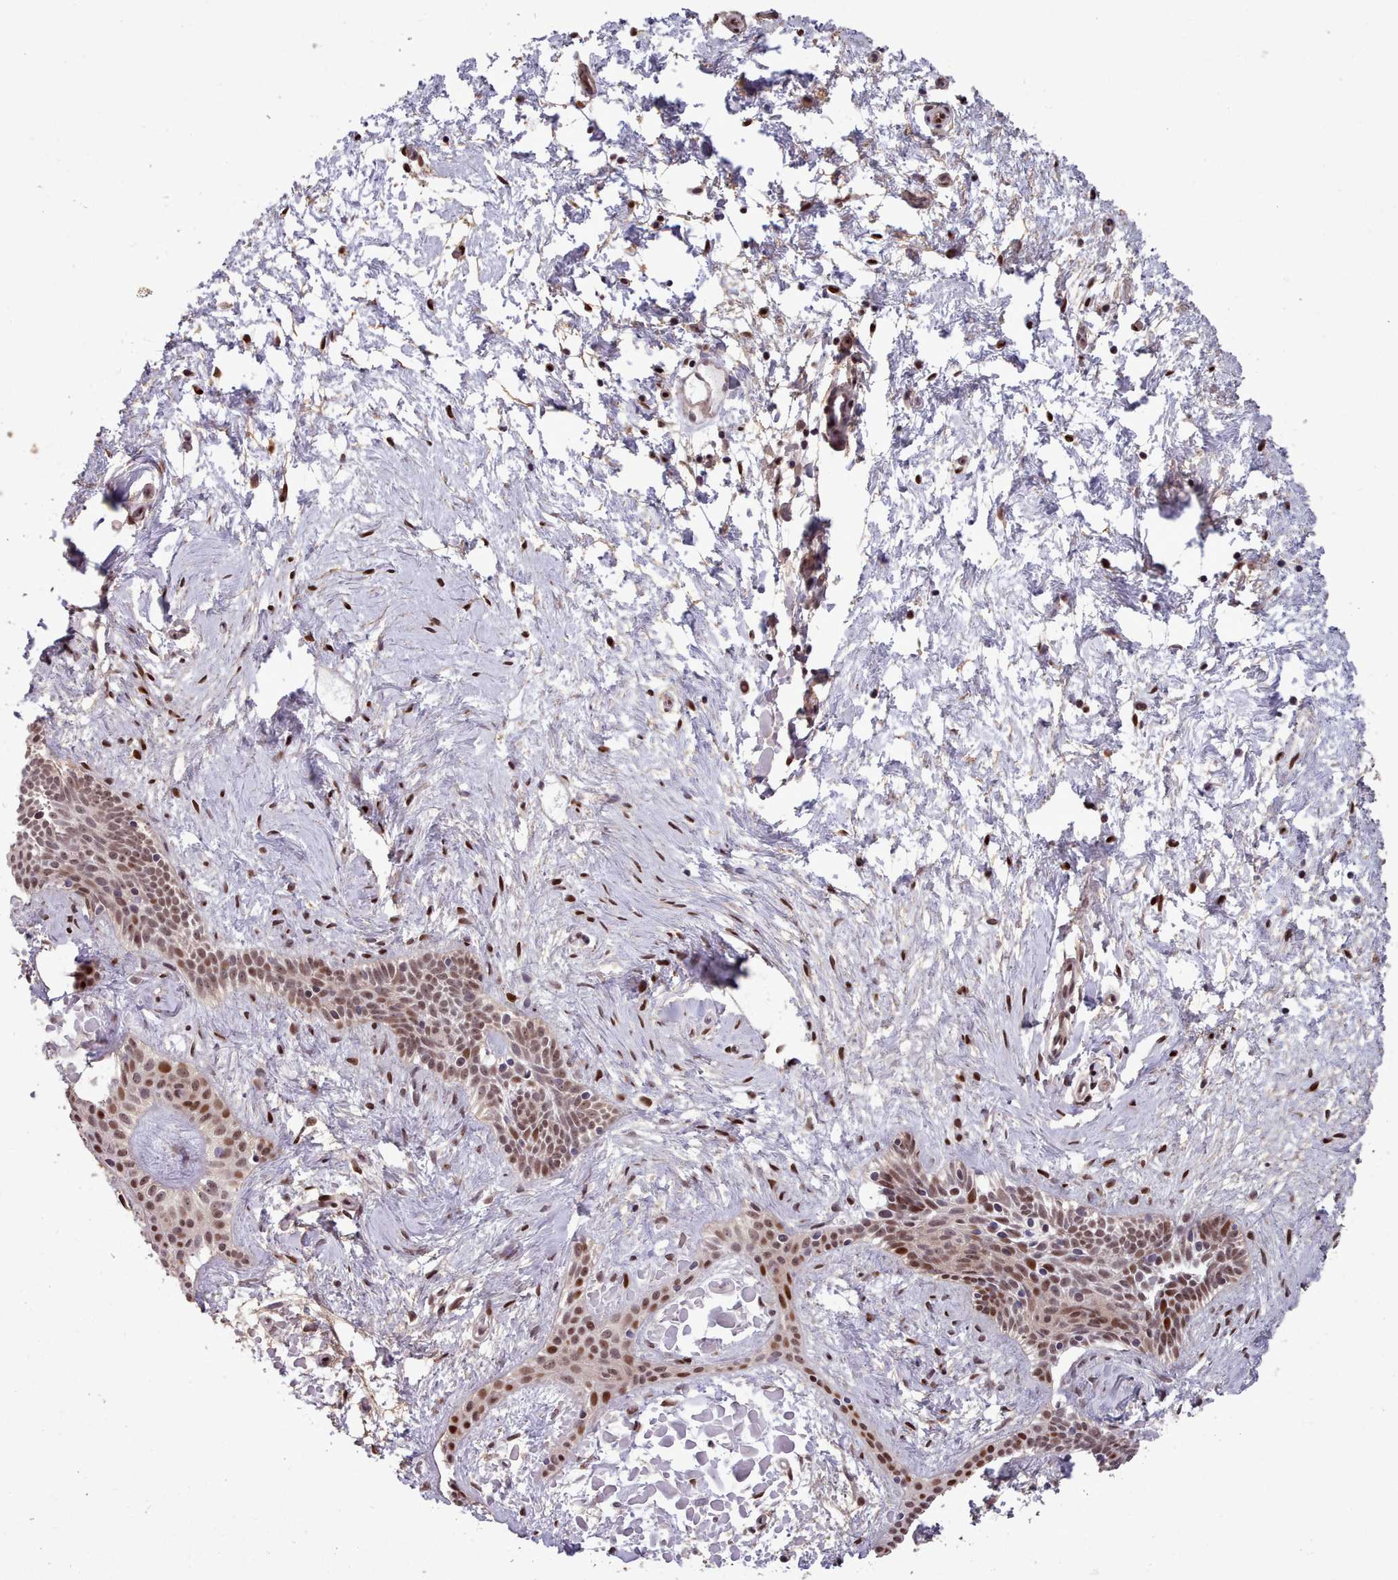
{"staining": {"intensity": "weak", "quantity": ">75%", "location": "nuclear"}, "tissue": "skin cancer", "cell_type": "Tumor cells", "image_type": "cancer", "snomed": [{"axis": "morphology", "description": "Basal cell carcinoma"}, {"axis": "topography", "description": "Skin"}], "caption": "Skin cancer (basal cell carcinoma) was stained to show a protein in brown. There is low levels of weak nuclear positivity in about >75% of tumor cells.", "gene": "ENSA", "patient": {"sex": "male", "age": 78}}